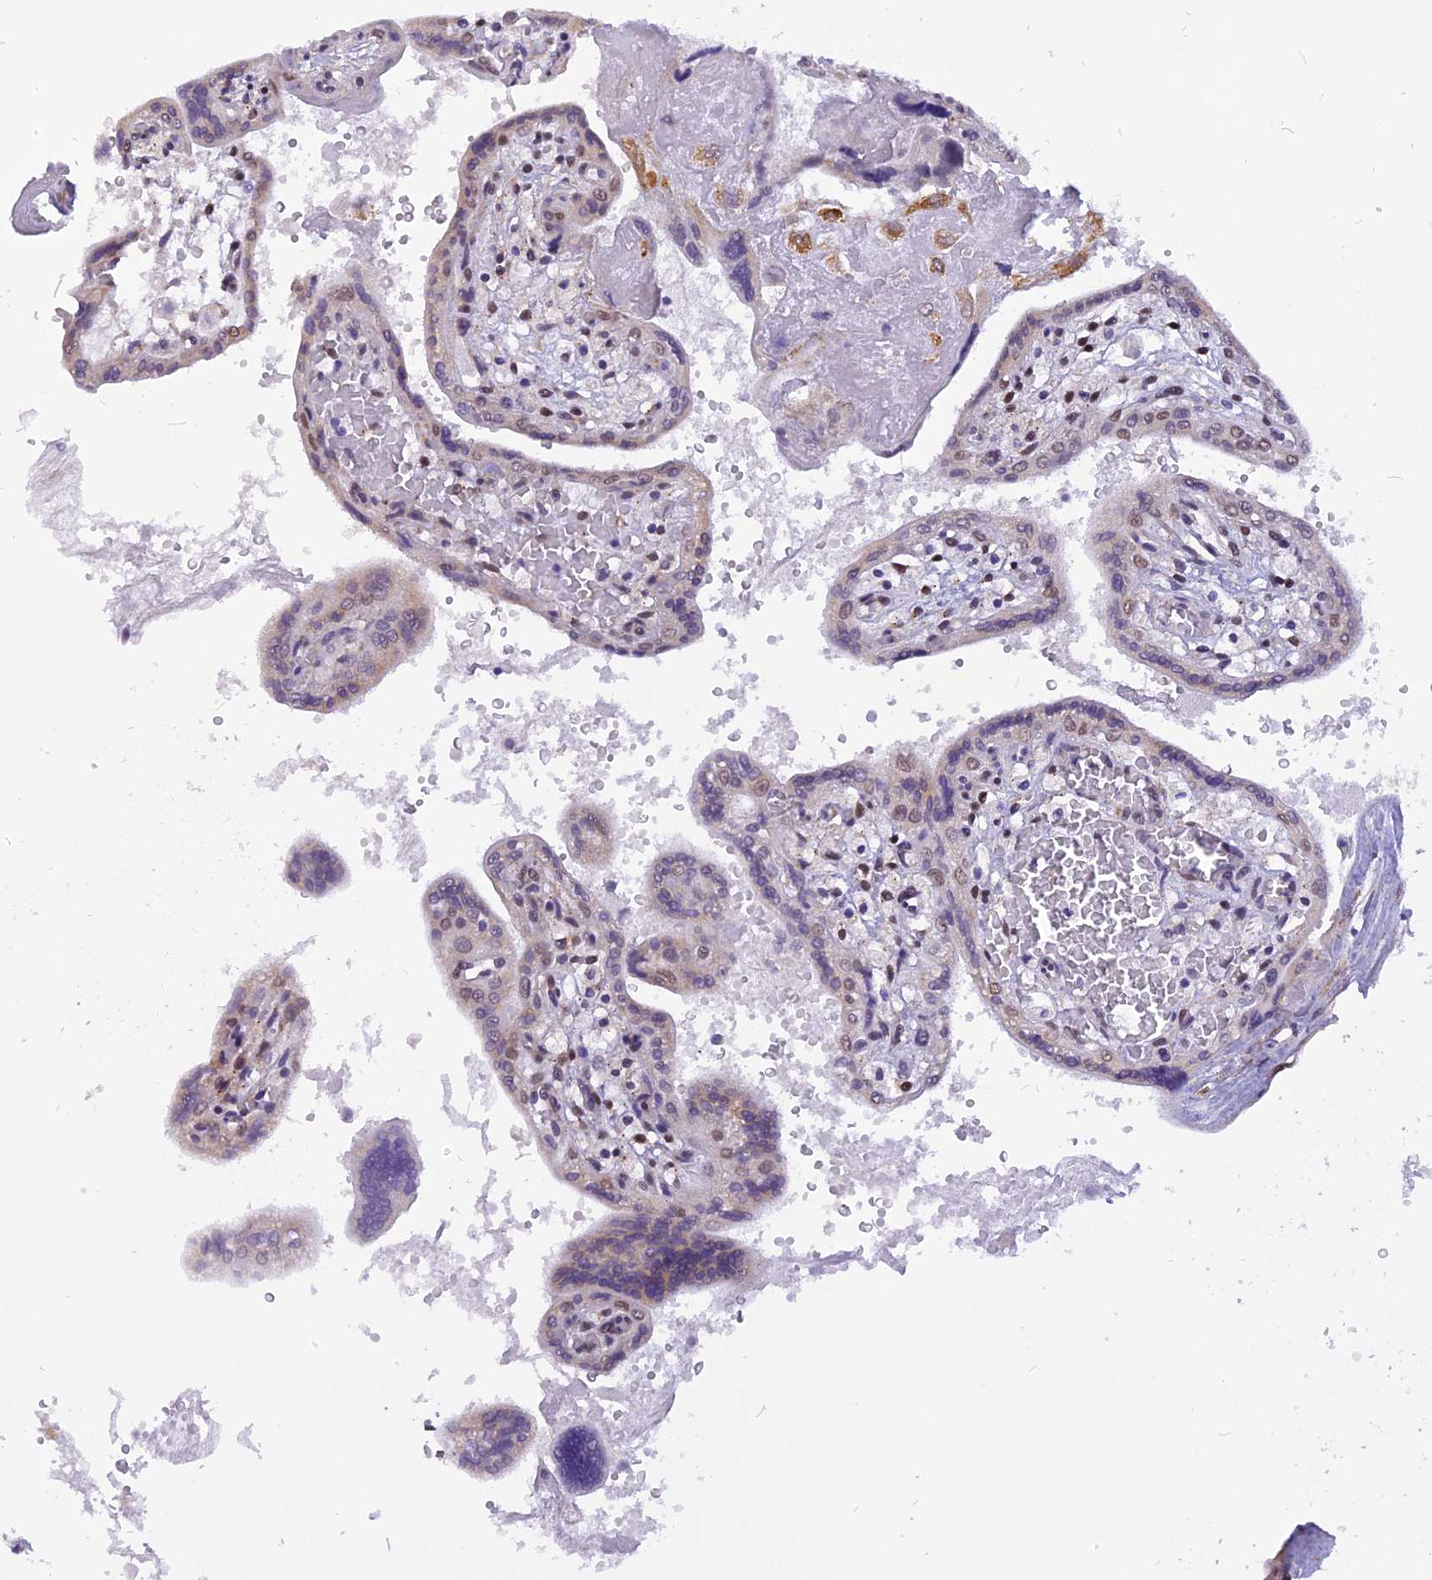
{"staining": {"intensity": "moderate", "quantity": ">75%", "location": "cytoplasmic/membranous,nuclear"}, "tissue": "placenta", "cell_type": "Decidual cells", "image_type": "normal", "snomed": [{"axis": "morphology", "description": "Normal tissue, NOS"}, {"axis": "topography", "description": "Placenta"}], "caption": "Brown immunohistochemical staining in unremarkable human placenta demonstrates moderate cytoplasmic/membranous,nuclear expression in approximately >75% of decidual cells. Nuclei are stained in blue.", "gene": "IRF2BP1", "patient": {"sex": "female", "age": 37}}